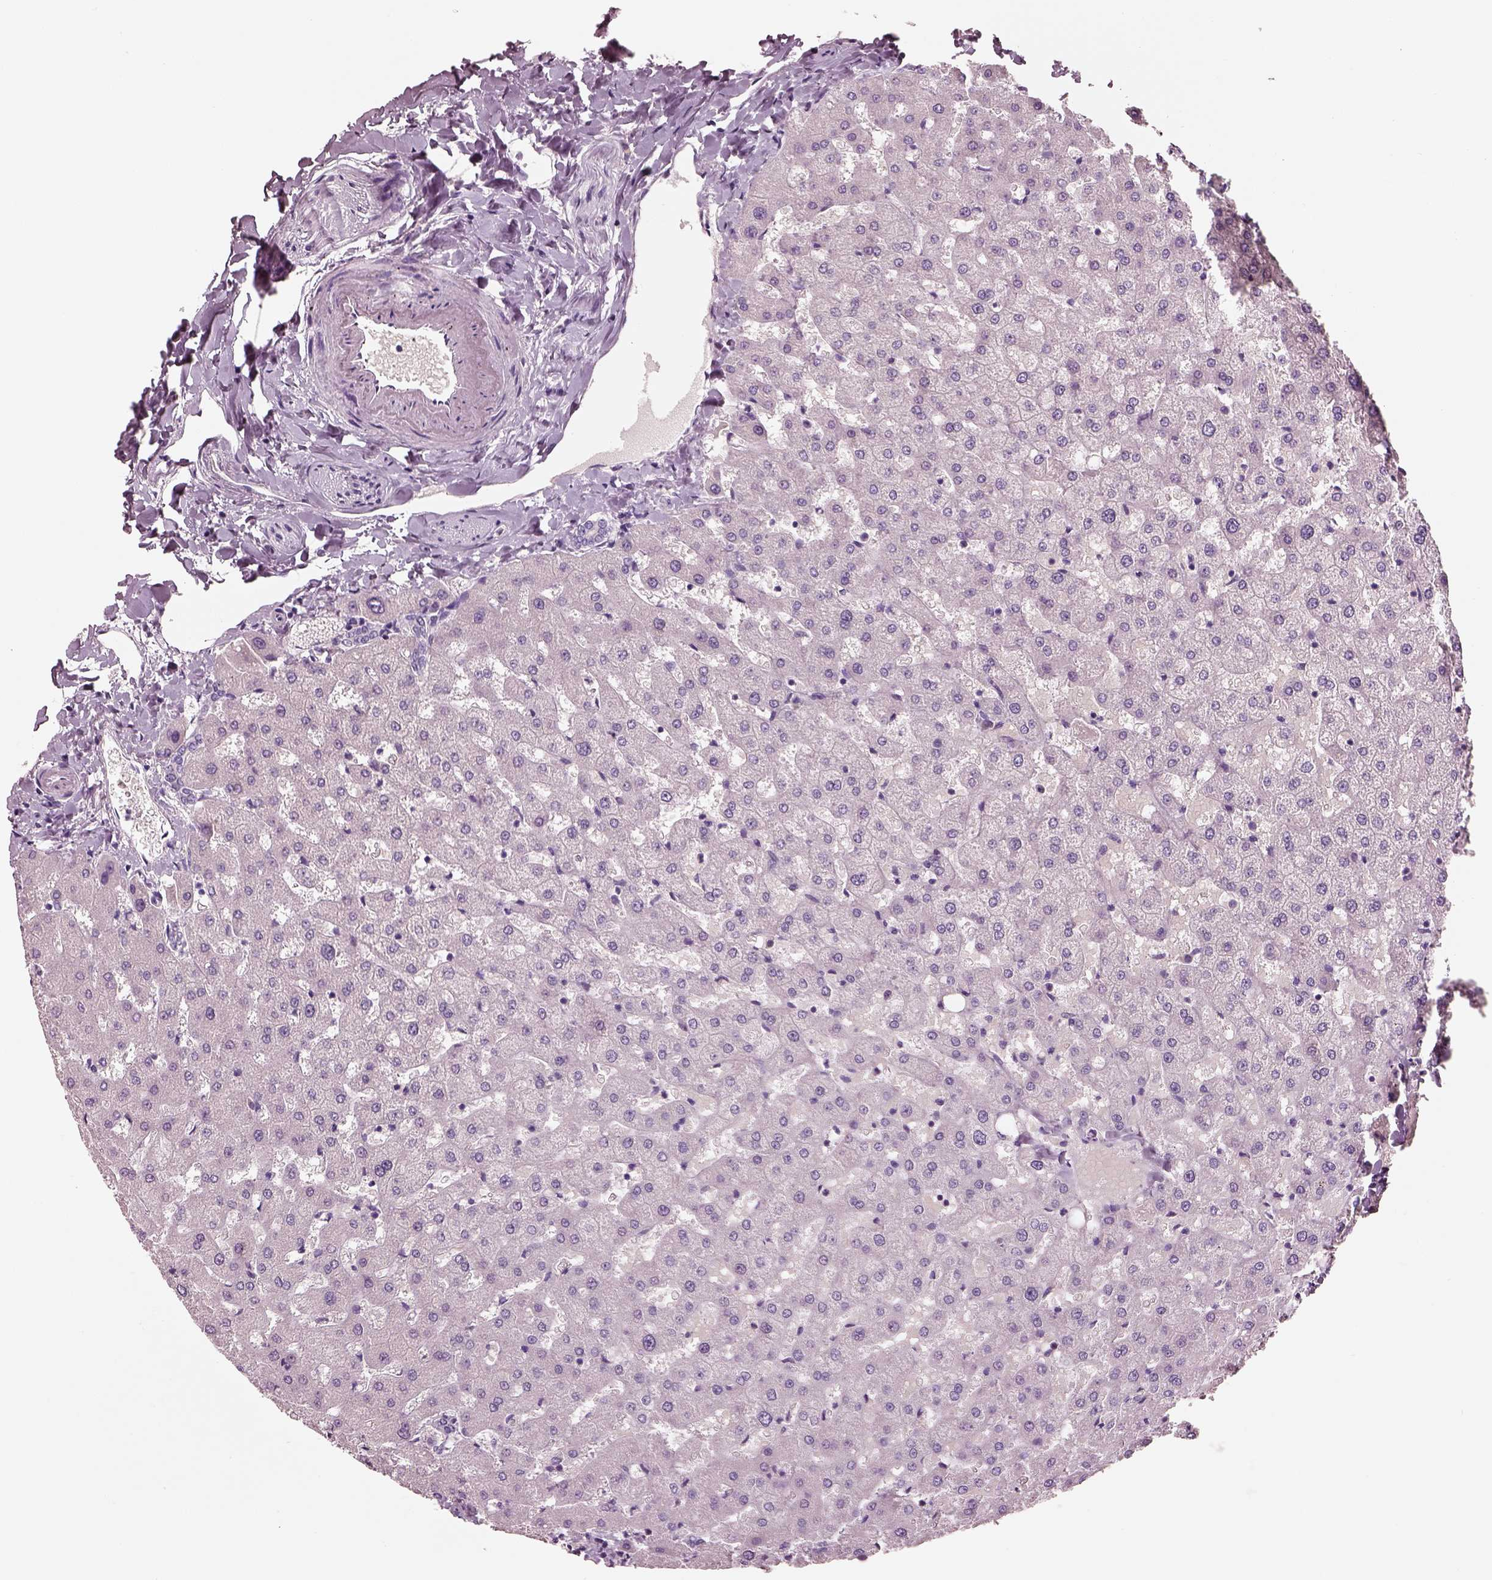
{"staining": {"intensity": "negative", "quantity": "none", "location": "none"}, "tissue": "liver", "cell_type": "Cholangiocytes", "image_type": "normal", "snomed": [{"axis": "morphology", "description": "Normal tissue, NOS"}, {"axis": "topography", "description": "Liver"}], "caption": "Liver stained for a protein using IHC reveals no staining cholangiocytes.", "gene": "ELSPBP1", "patient": {"sex": "female", "age": 50}}